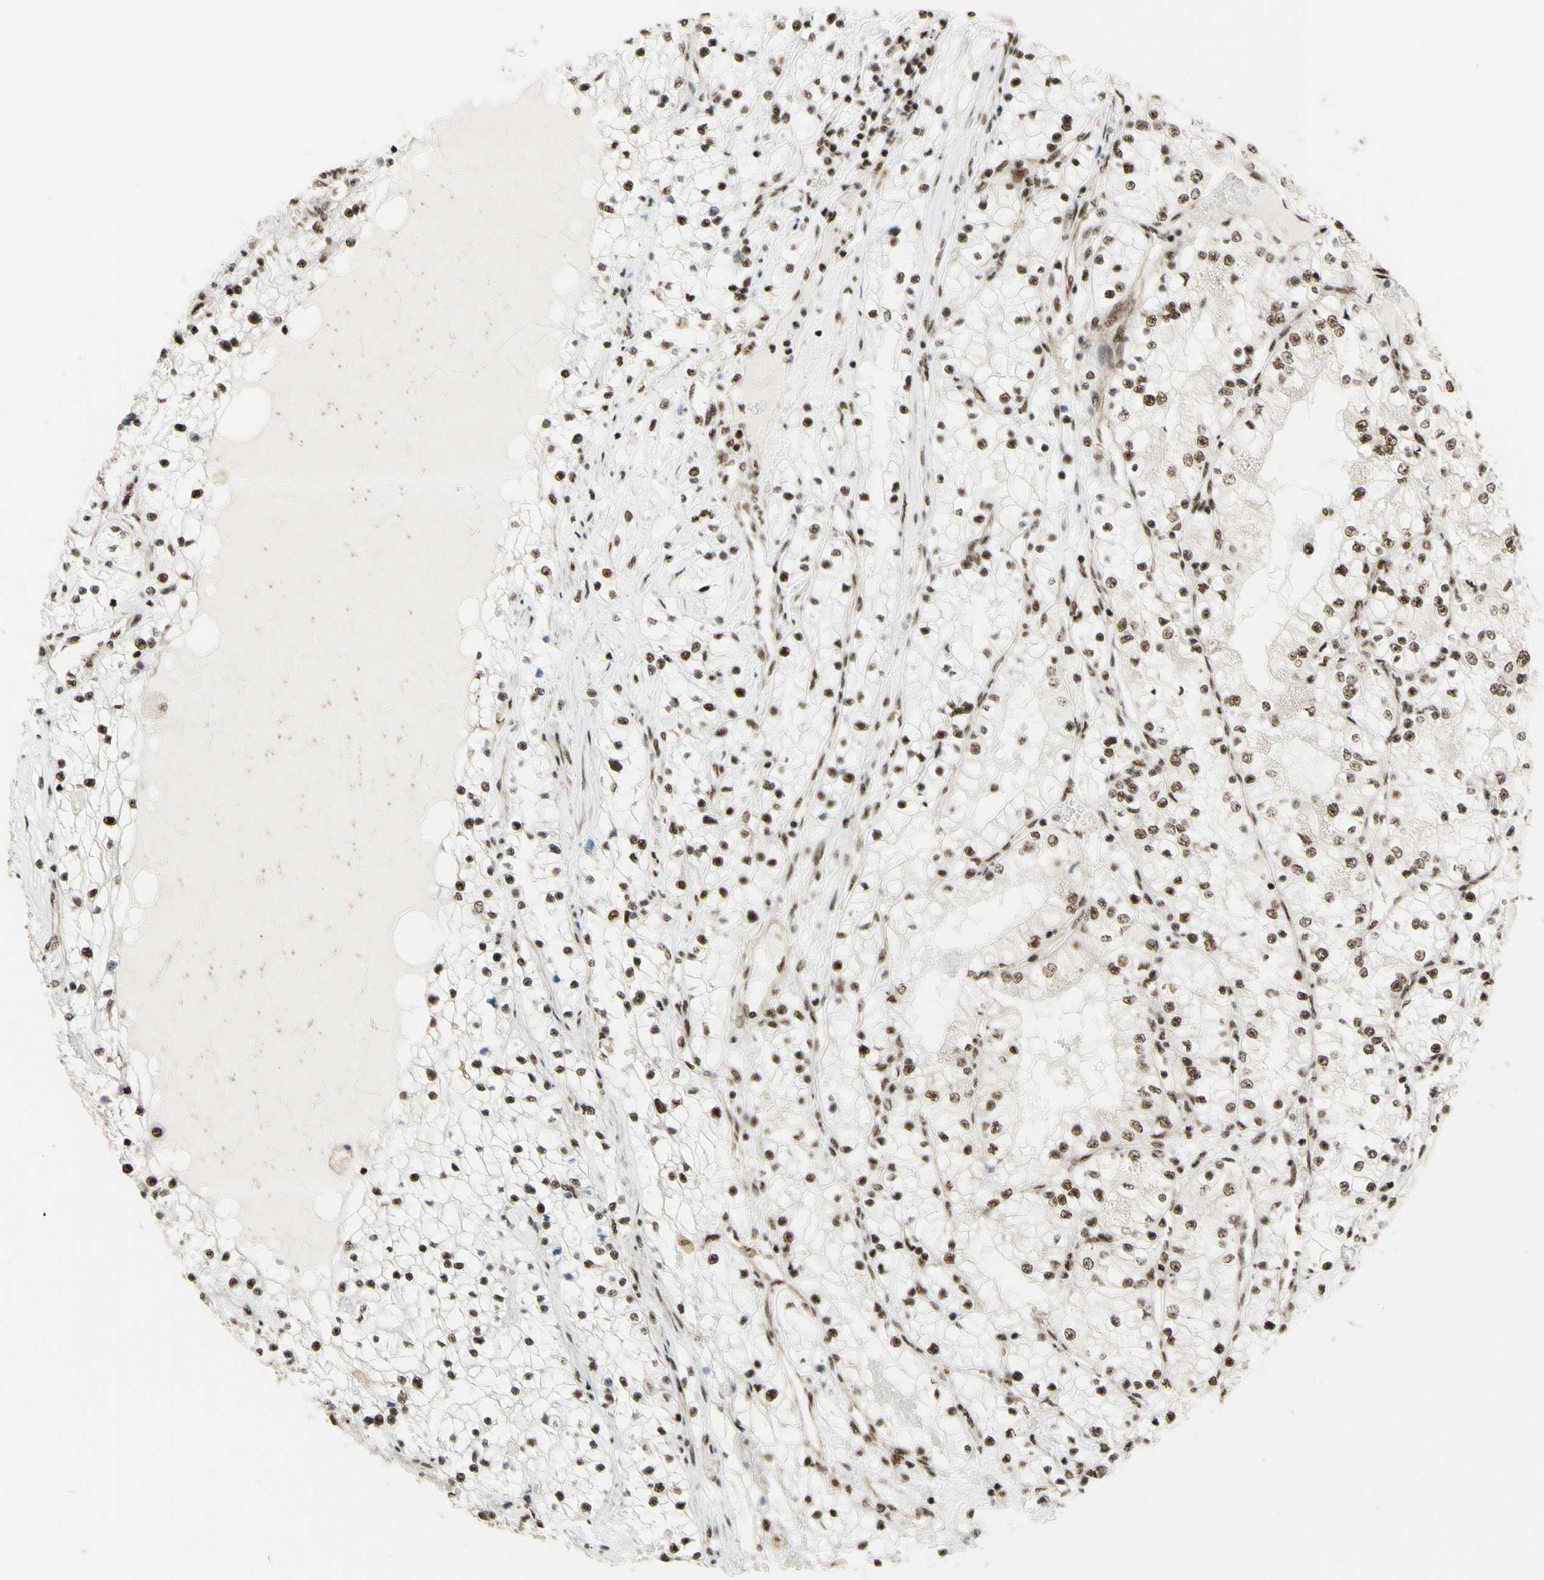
{"staining": {"intensity": "strong", "quantity": ">75%", "location": "nuclear"}, "tissue": "renal cancer", "cell_type": "Tumor cells", "image_type": "cancer", "snomed": [{"axis": "morphology", "description": "Adenocarcinoma, NOS"}, {"axis": "topography", "description": "Kidney"}], "caption": "Tumor cells exhibit high levels of strong nuclear positivity in approximately >75% of cells in human adenocarcinoma (renal).", "gene": "SAP18", "patient": {"sex": "male", "age": 68}}